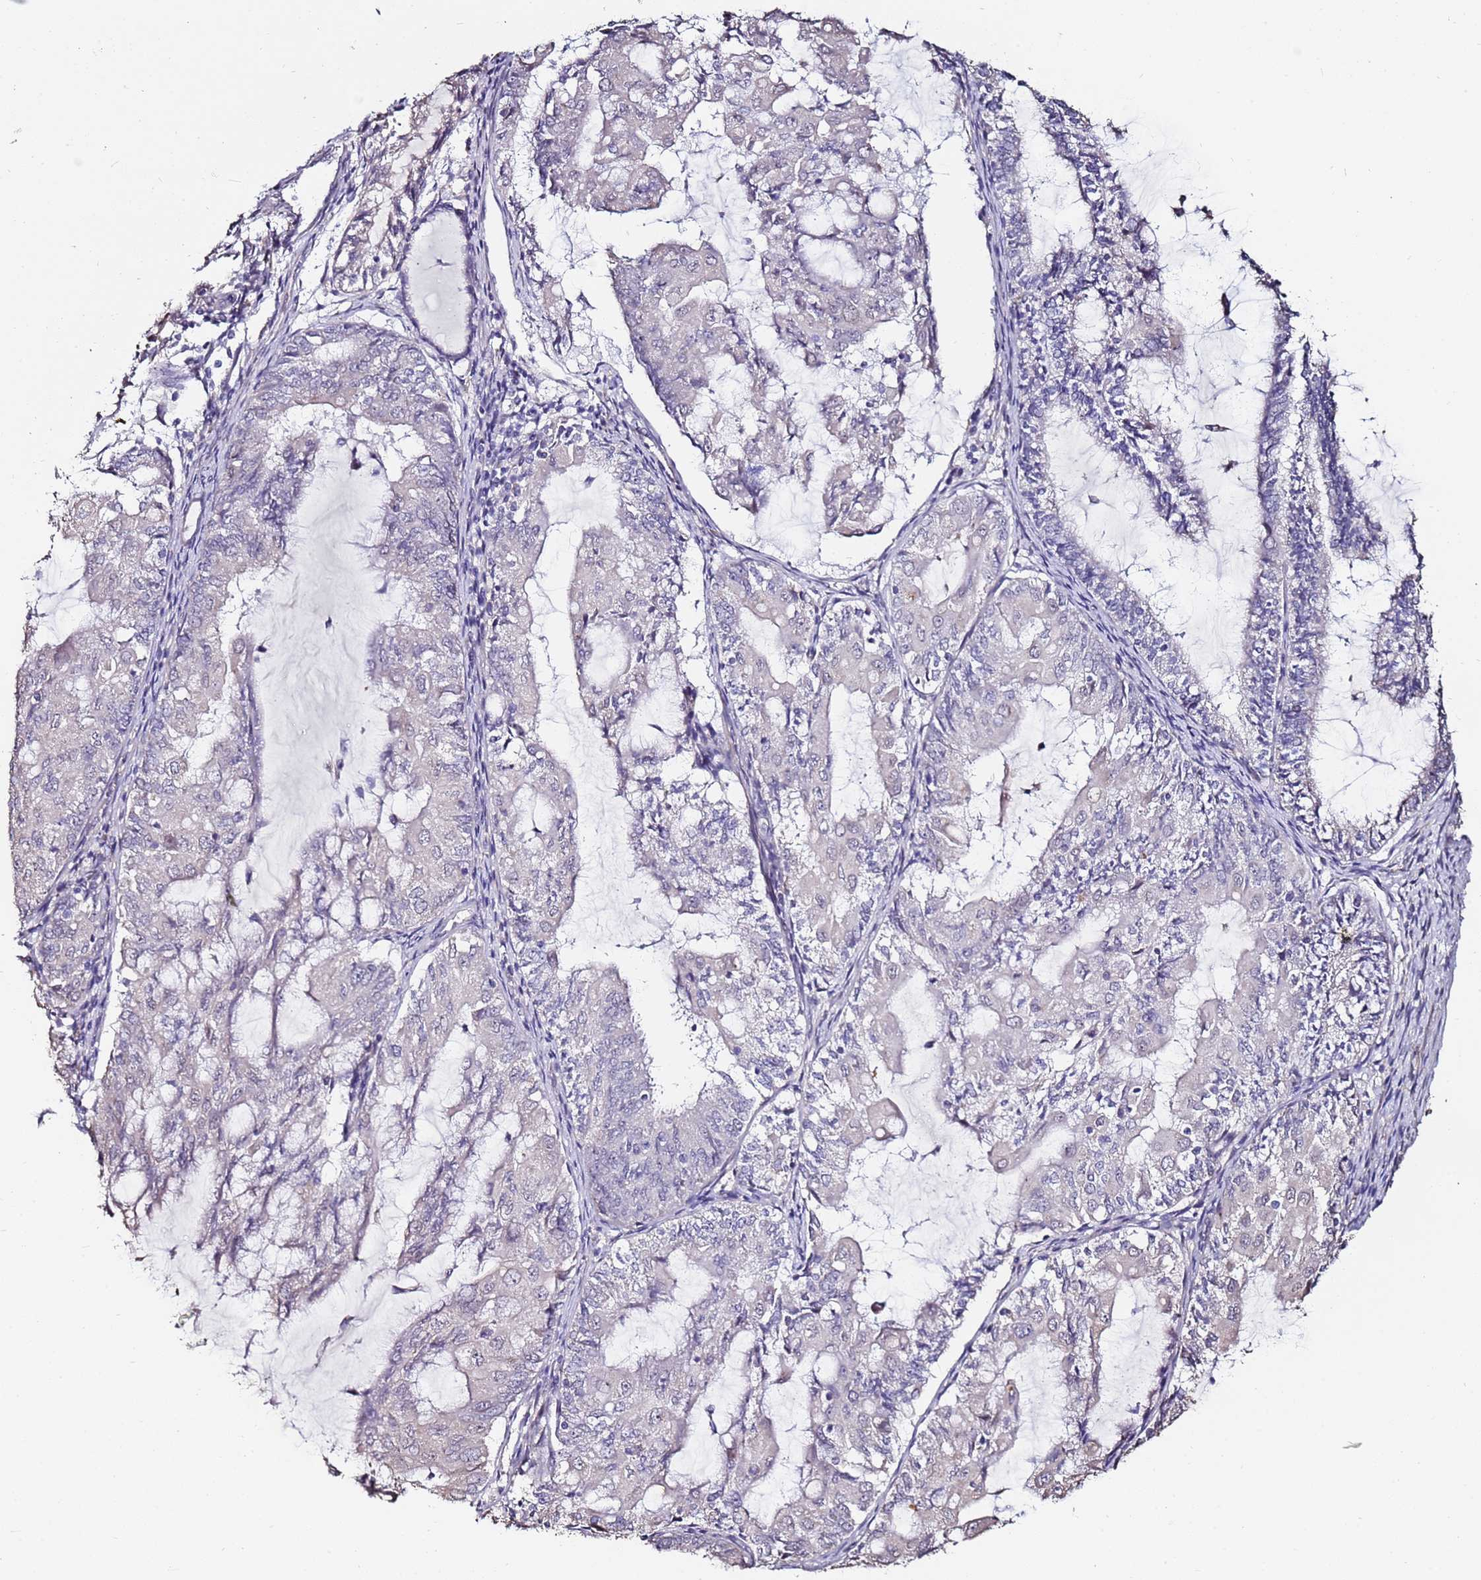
{"staining": {"intensity": "negative", "quantity": "none", "location": "none"}, "tissue": "endometrial cancer", "cell_type": "Tumor cells", "image_type": "cancer", "snomed": [{"axis": "morphology", "description": "Adenocarcinoma, NOS"}, {"axis": "topography", "description": "Endometrium"}], "caption": "Tumor cells are negative for protein expression in human endometrial cancer (adenocarcinoma).", "gene": "C3orf80", "patient": {"sex": "female", "age": 81}}